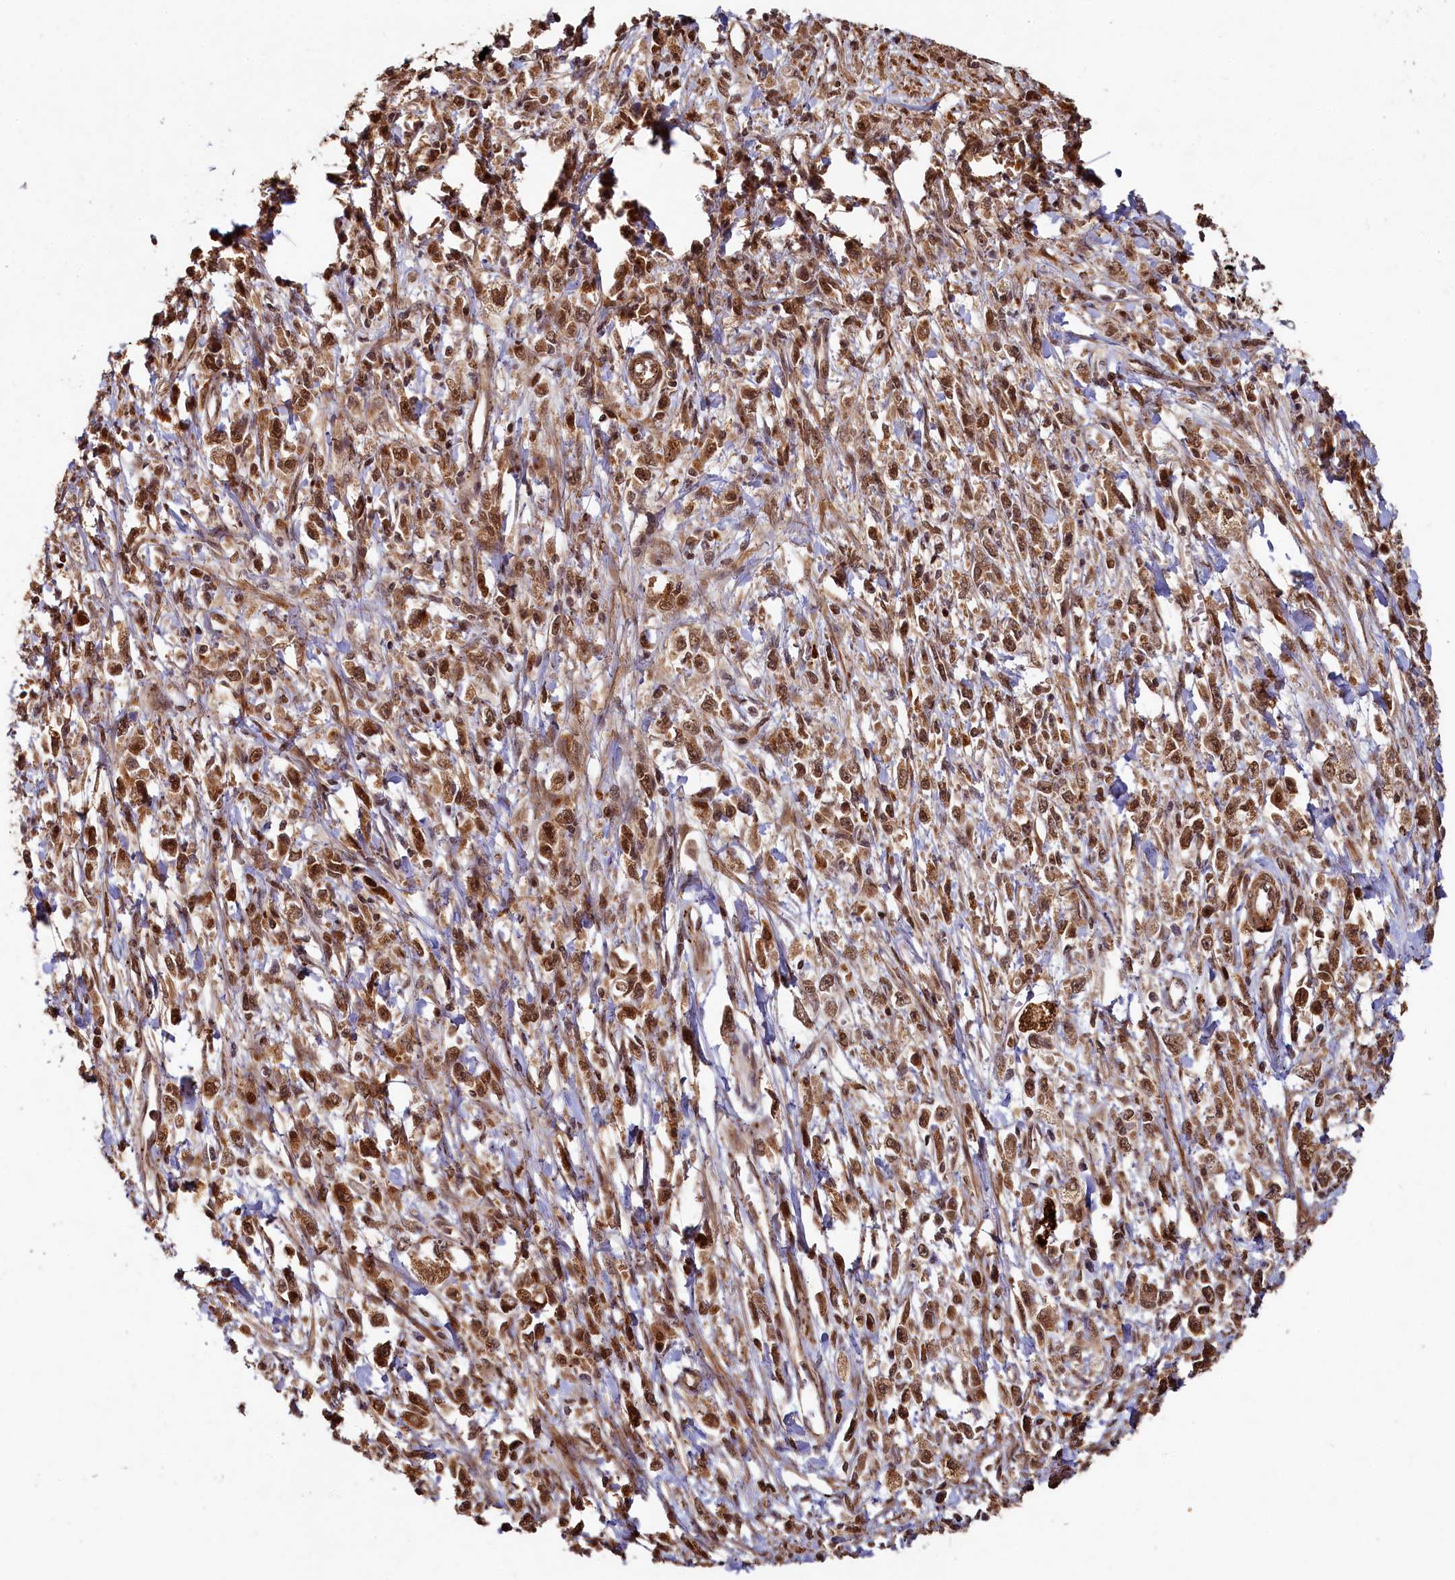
{"staining": {"intensity": "strong", "quantity": ">75%", "location": "cytoplasmic/membranous,nuclear"}, "tissue": "stomach cancer", "cell_type": "Tumor cells", "image_type": "cancer", "snomed": [{"axis": "morphology", "description": "Adenocarcinoma, NOS"}, {"axis": "topography", "description": "Stomach"}], "caption": "Brown immunohistochemical staining in stomach cancer (adenocarcinoma) displays strong cytoplasmic/membranous and nuclear expression in about >75% of tumor cells. Immunohistochemistry stains the protein of interest in brown and the nuclei are stained blue.", "gene": "TRIM23", "patient": {"sex": "female", "age": 59}}